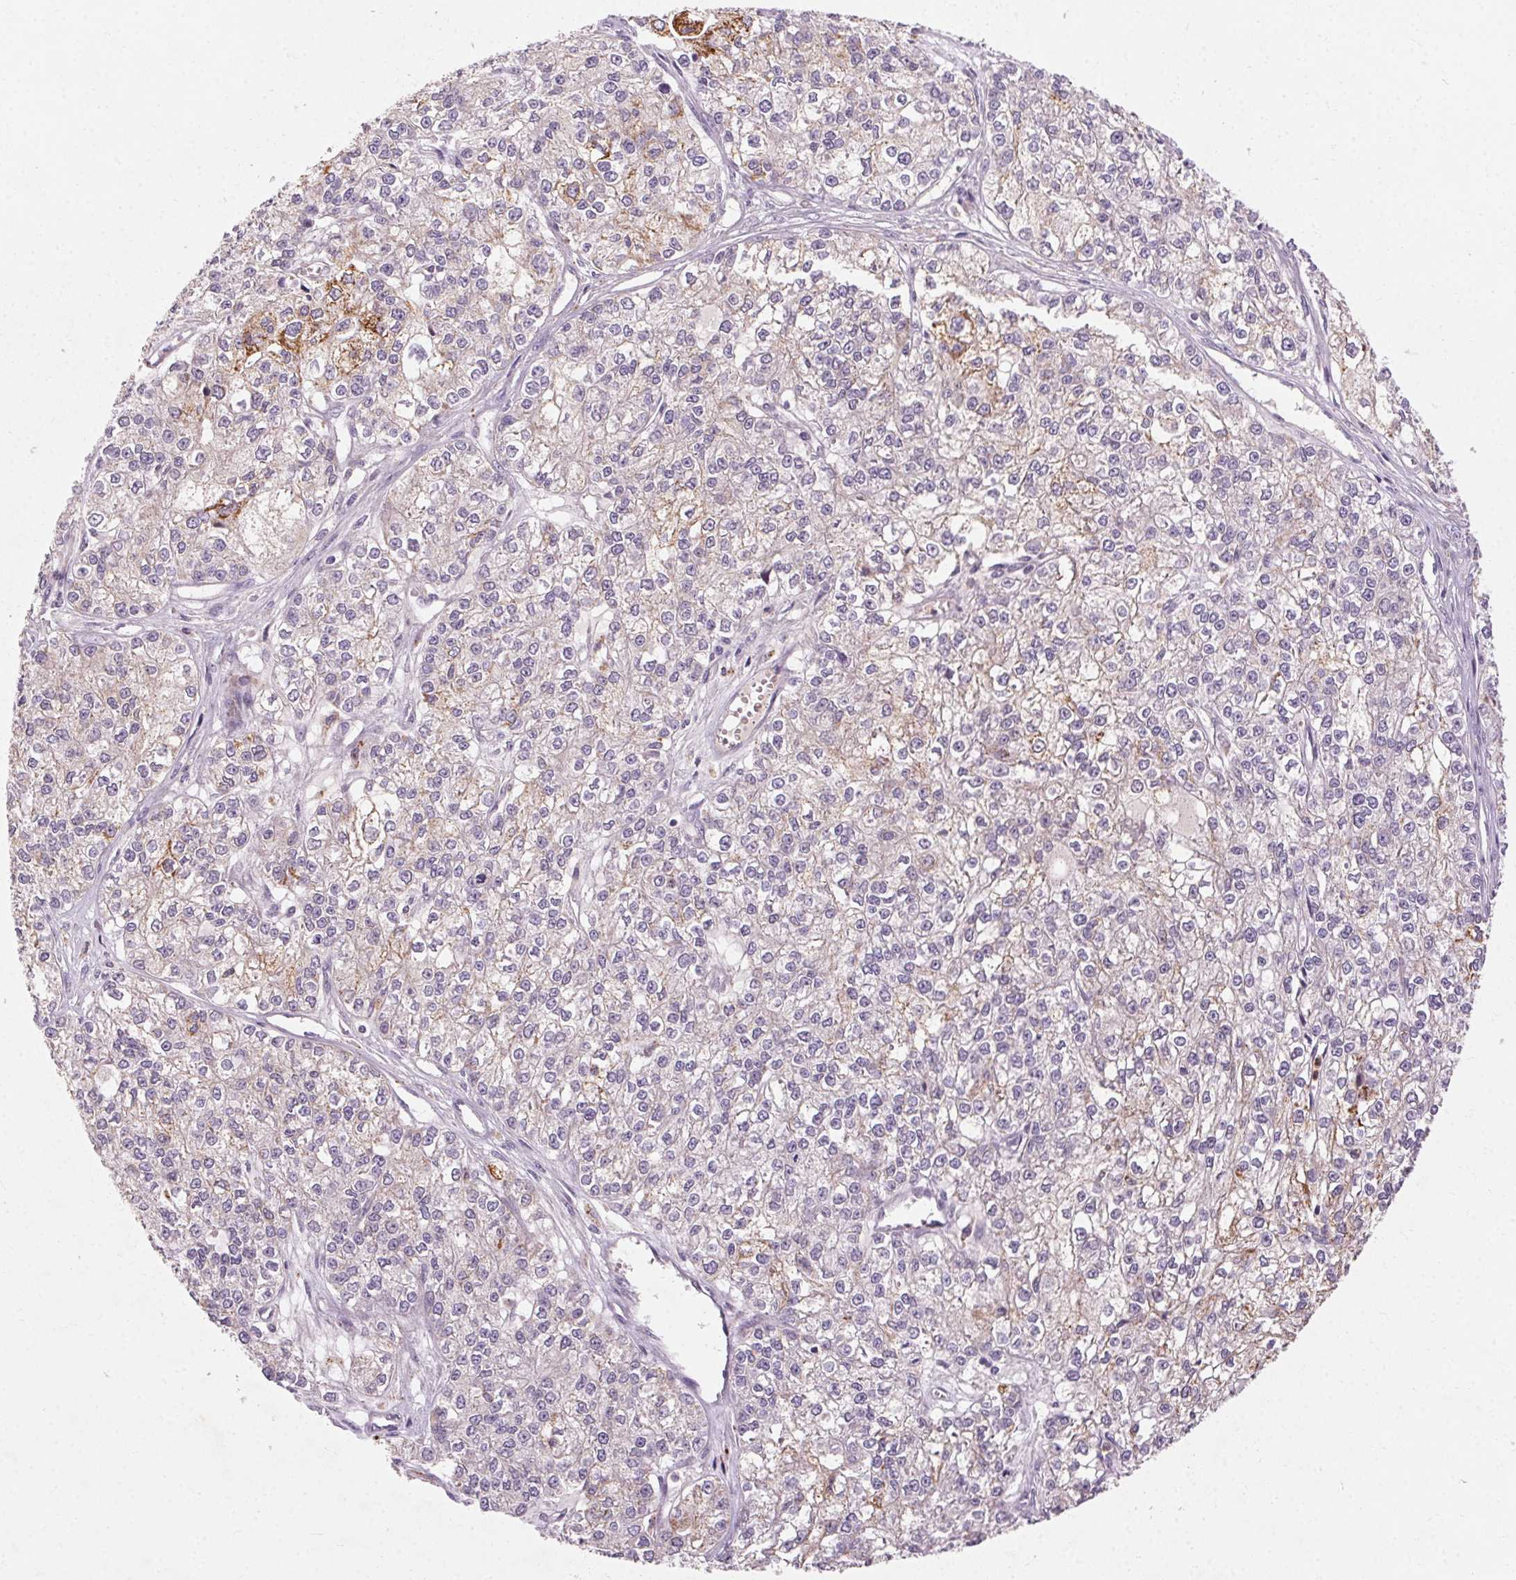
{"staining": {"intensity": "weak", "quantity": "<25%", "location": "cytoplasmic/membranous"}, "tissue": "ovarian cancer", "cell_type": "Tumor cells", "image_type": "cancer", "snomed": [{"axis": "morphology", "description": "Carcinoma, endometroid"}, {"axis": "topography", "description": "Ovary"}], "caption": "High power microscopy image of an immunohistochemistry (IHC) micrograph of ovarian cancer (endometroid carcinoma), revealing no significant expression in tumor cells. Brightfield microscopy of IHC stained with DAB (brown) and hematoxylin (blue), captured at high magnification.", "gene": "REP15", "patient": {"sex": "female", "age": 64}}